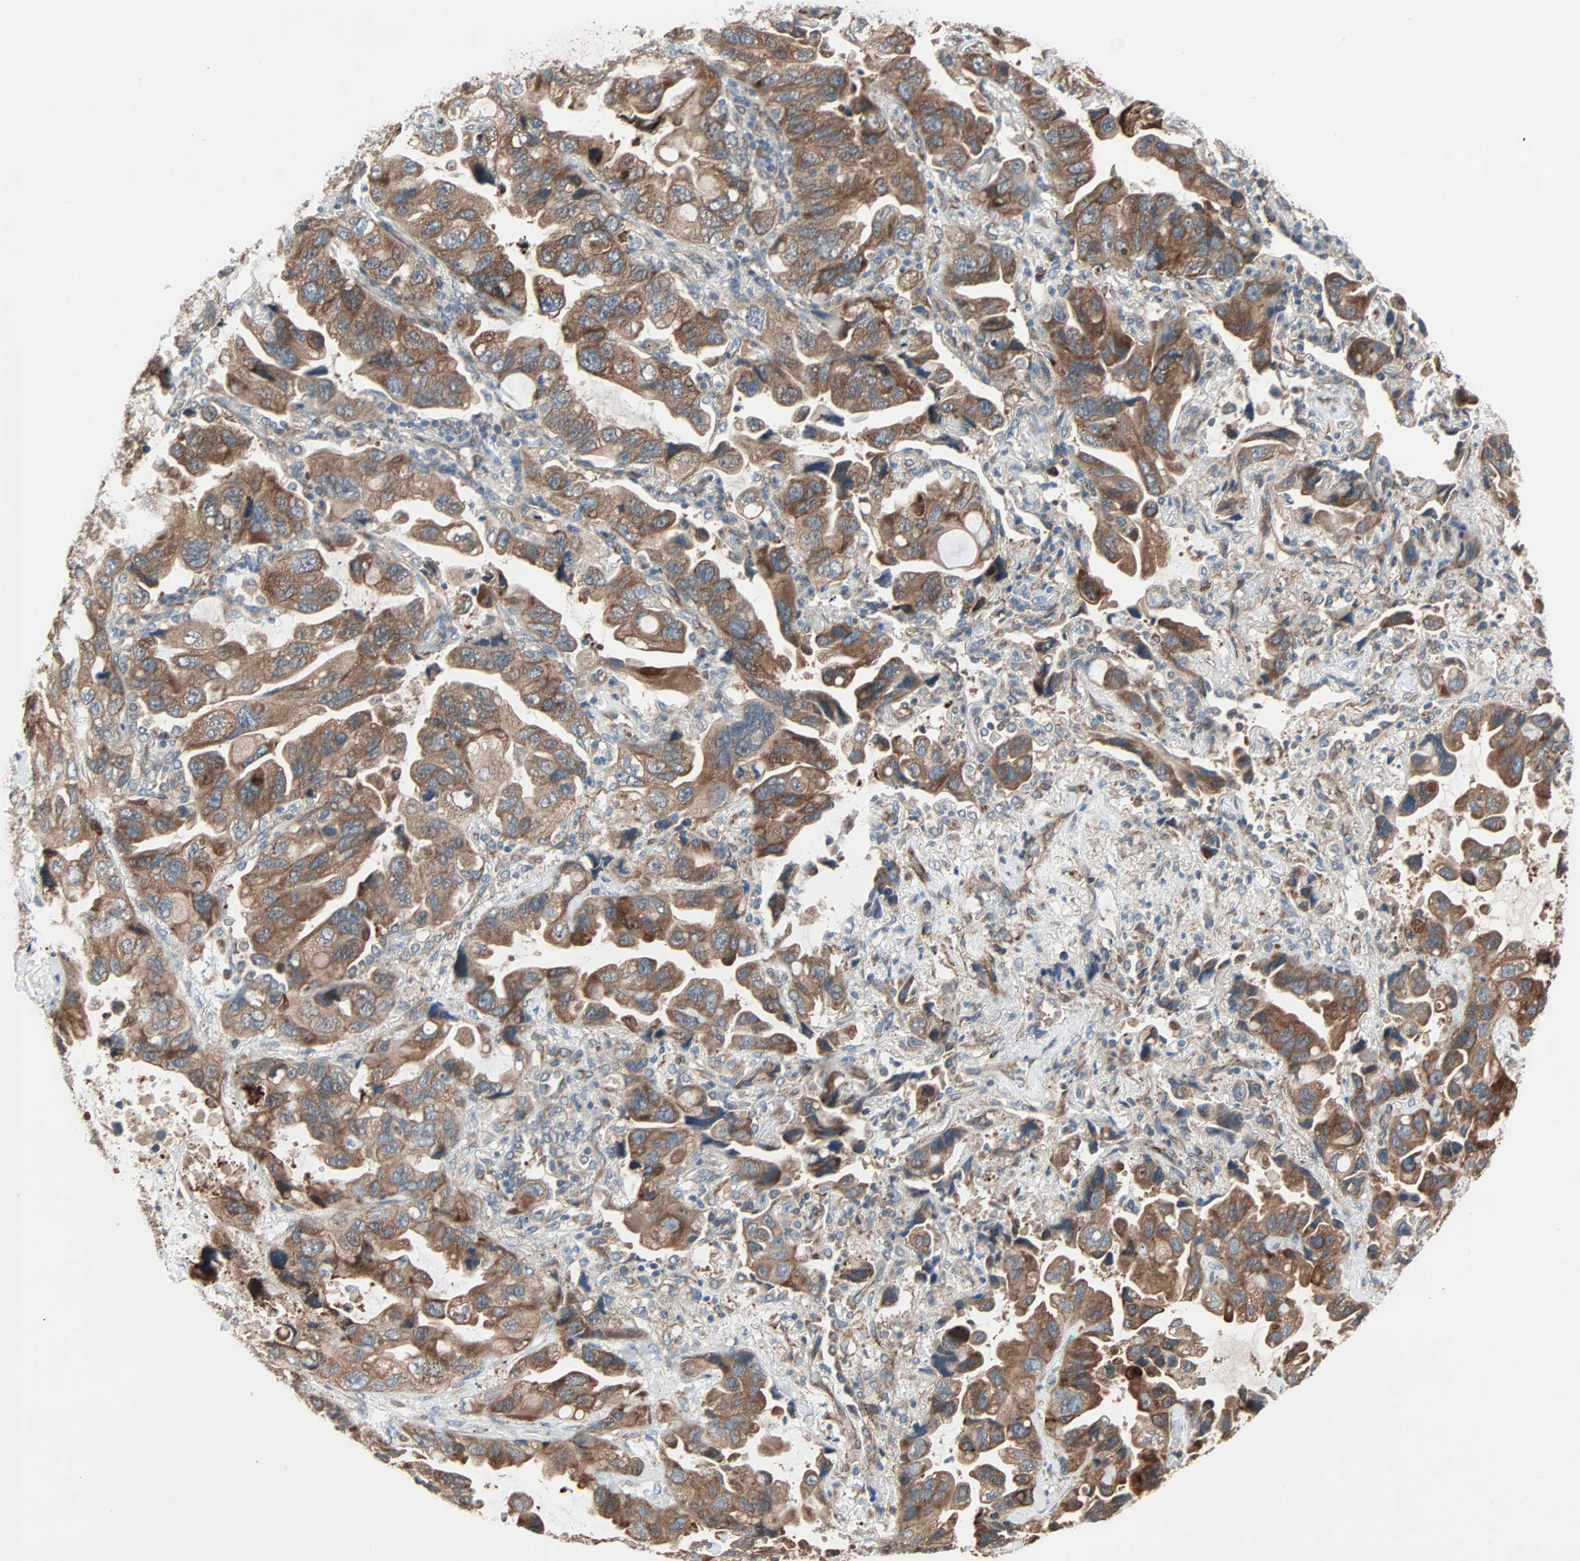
{"staining": {"intensity": "strong", "quantity": ">75%", "location": "cytoplasmic/membranous"}, "tissue": "lung cancer", "cell_type": "Tumor cells", "image_type": "cancer", "snomed": [{"axis": "morphology", "description": "Squamous cell carcinoma, NOS"}, {"axis": "topography", "description": "Lung"}], "caption": "A brown stain labels strong cytoplasmic/membranous expression of a protein in human squamous cell carcinoma (lung) tumor cells.", "gene": "XYLT1", "patient": {"sex": "female", "age": 73}}